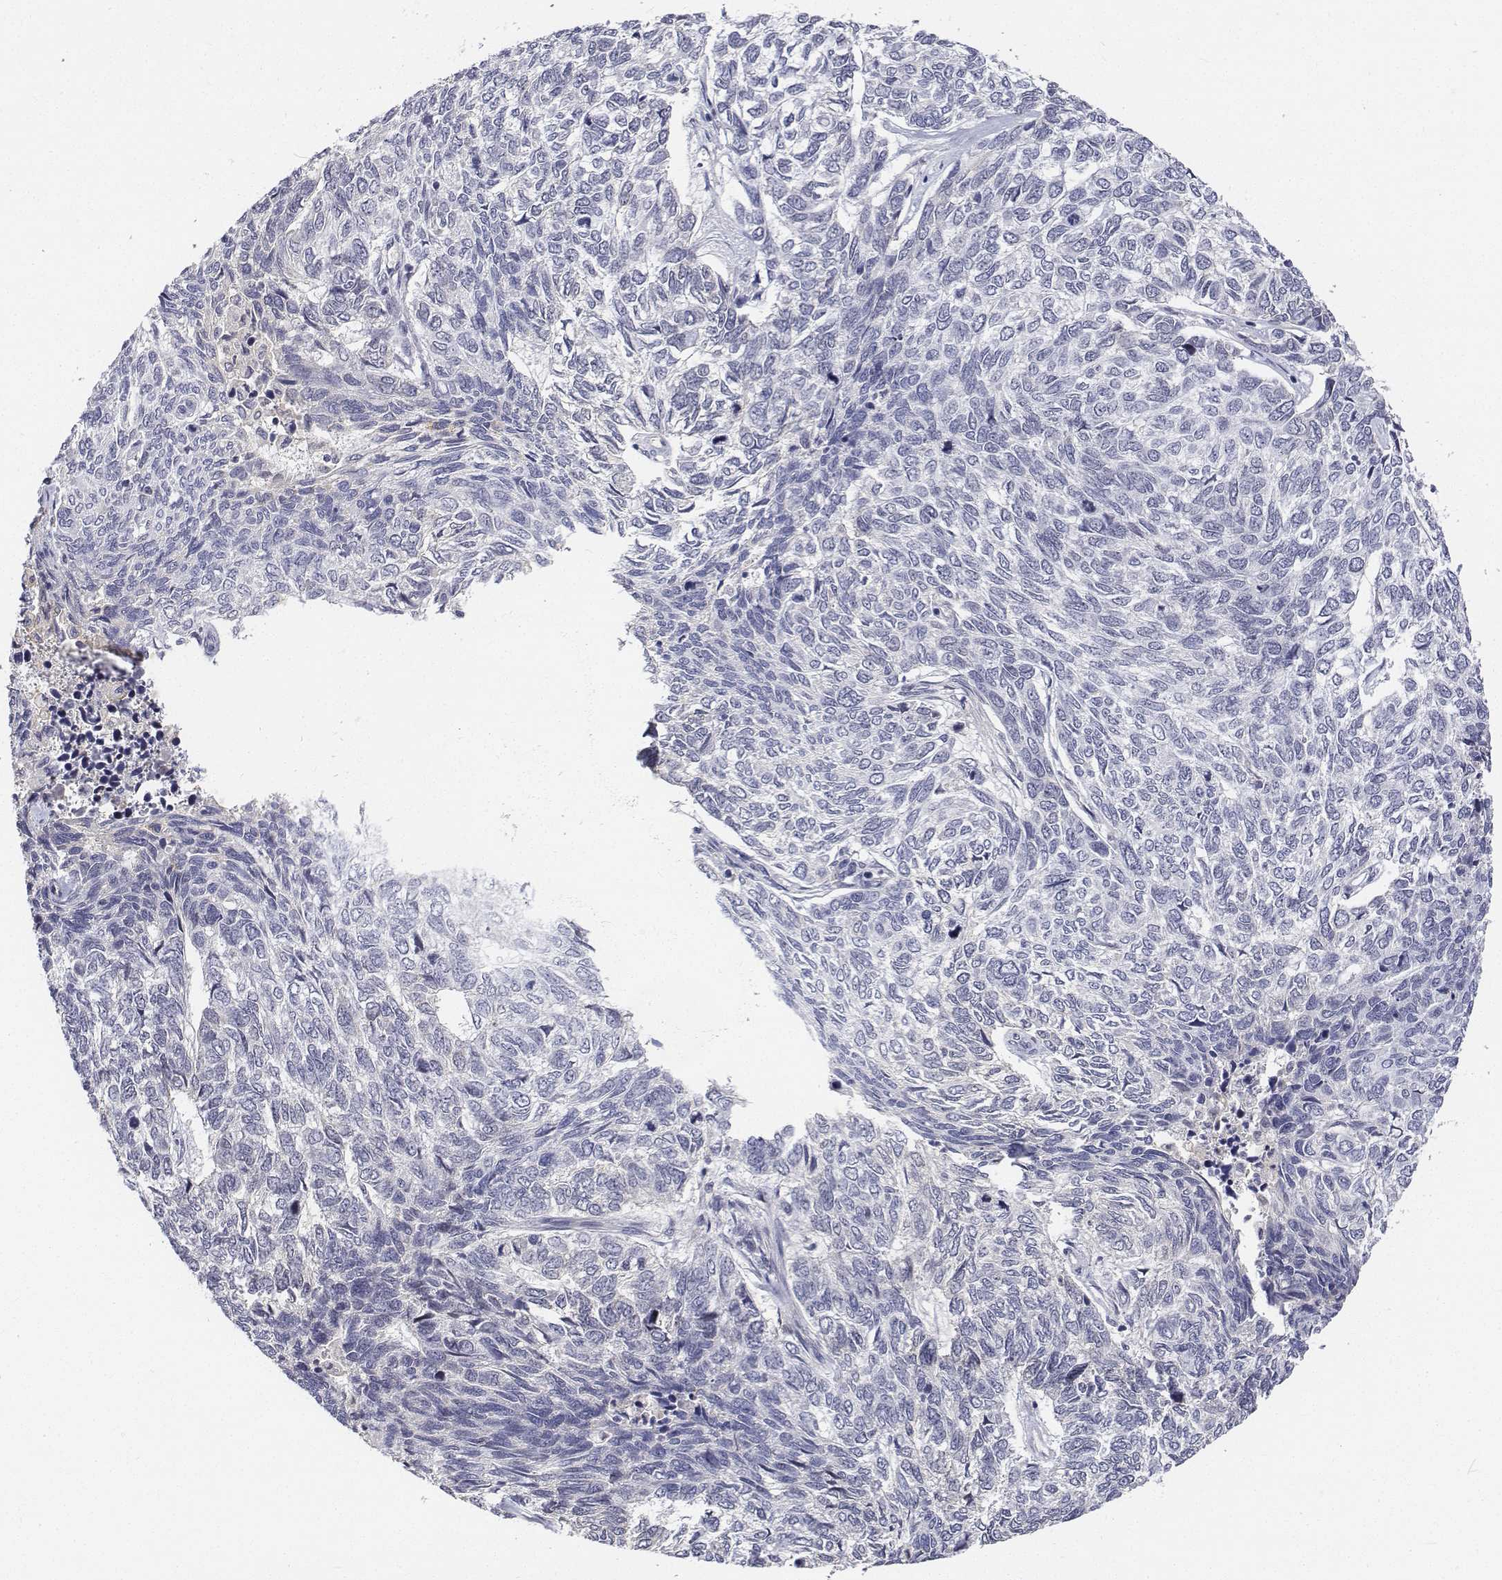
{"staining": {"intensity": "negative", "quantity": "none", "location": "none"}, "tissue": "skin cancer", "cell_type": "Tumor cells", "image_type": "cancer", "snomed": [{"axis": "morphology", "description": "Basal cell carcinoma"}, {"axis": "topography", "description": "Skin"}], "caption": "Immunohistochemical staining of human basal cell carcinoma (skin) exhibits no significant staining in tumor cells.", "gene": "ATRX", "patient": {"sex": "female", "age": 65}}